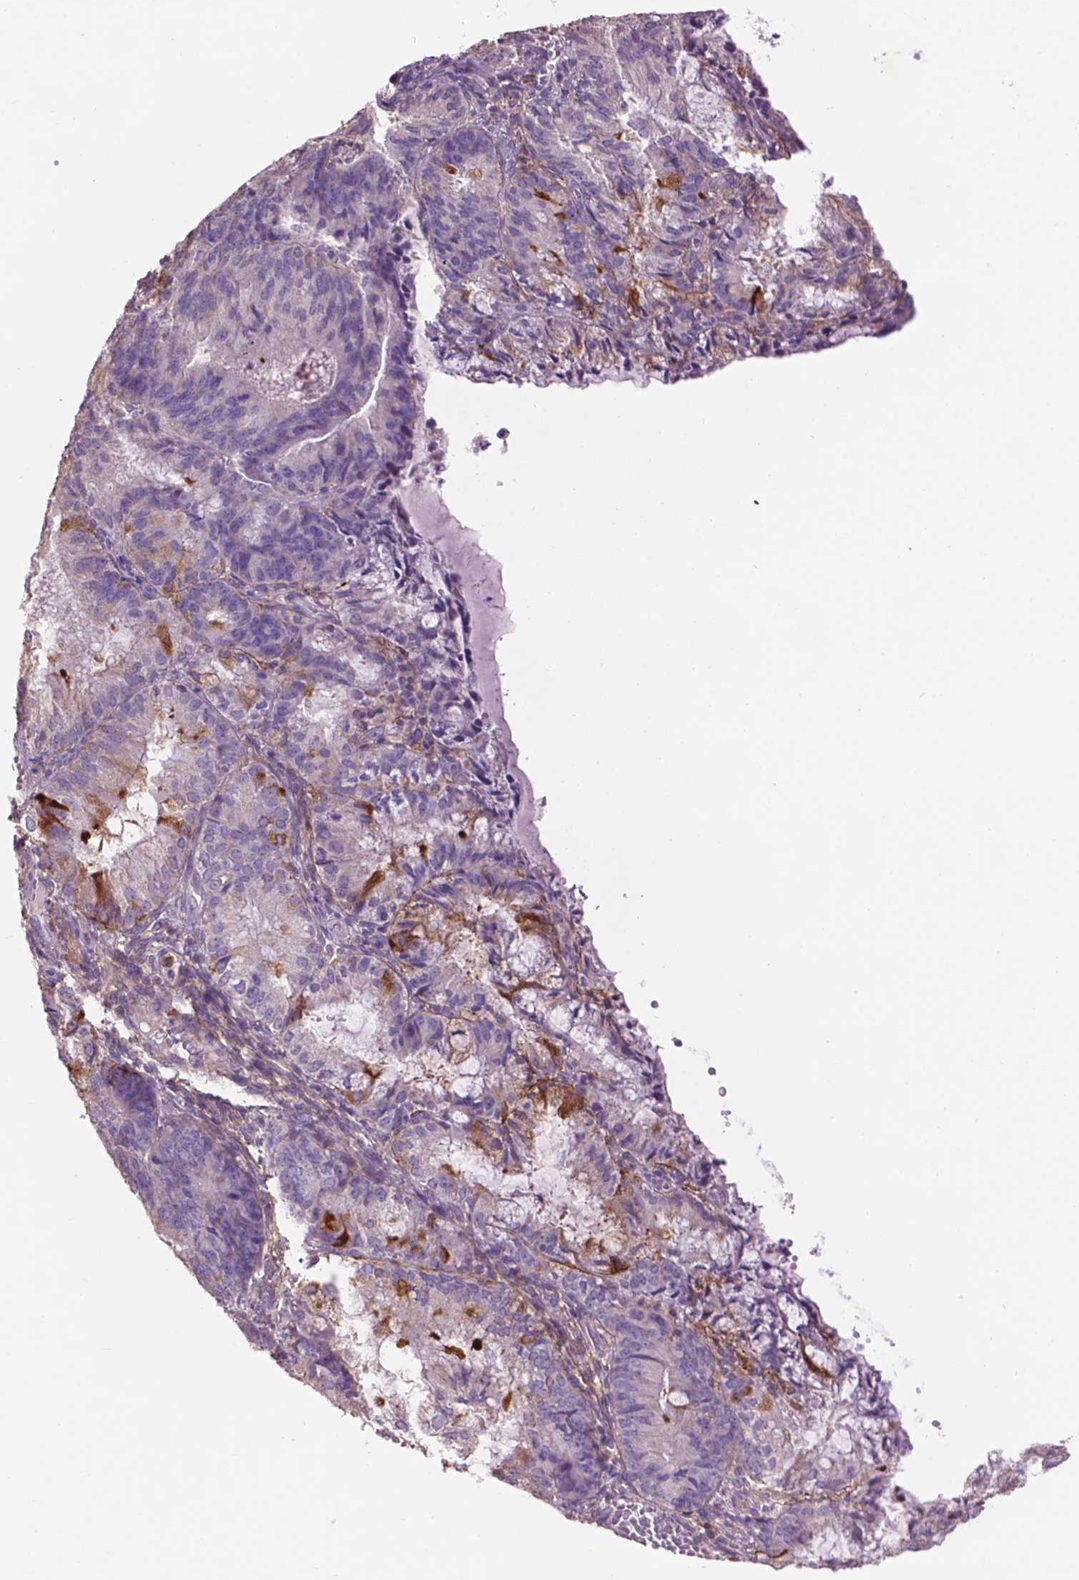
{"staining": {"intensity": "negative", "quantity": "none", "location": "none"}, "tissue": "endometrial cancer", "cell_type": "Tumor cells", "image_type": "cancer", "snomed": [{"axis": "morphology", "description": "Adenocarcinoma, NOS"}, {"axis": "topography", "description": "Endometrium"}], "caption": "High power microscopy photomicrograph of an immunohistochemistry photomicrograph of endometrial cancer (adenocarcinoma), revealing no significant expression in tumor cells. (Stains: DAB immunohistochemistry with hematoxylin counter stain, Microscopy: brightfield microscopy at high magnification).", "gene": "LRRC3C", "patient": {"sex": "female", "age": 86}}